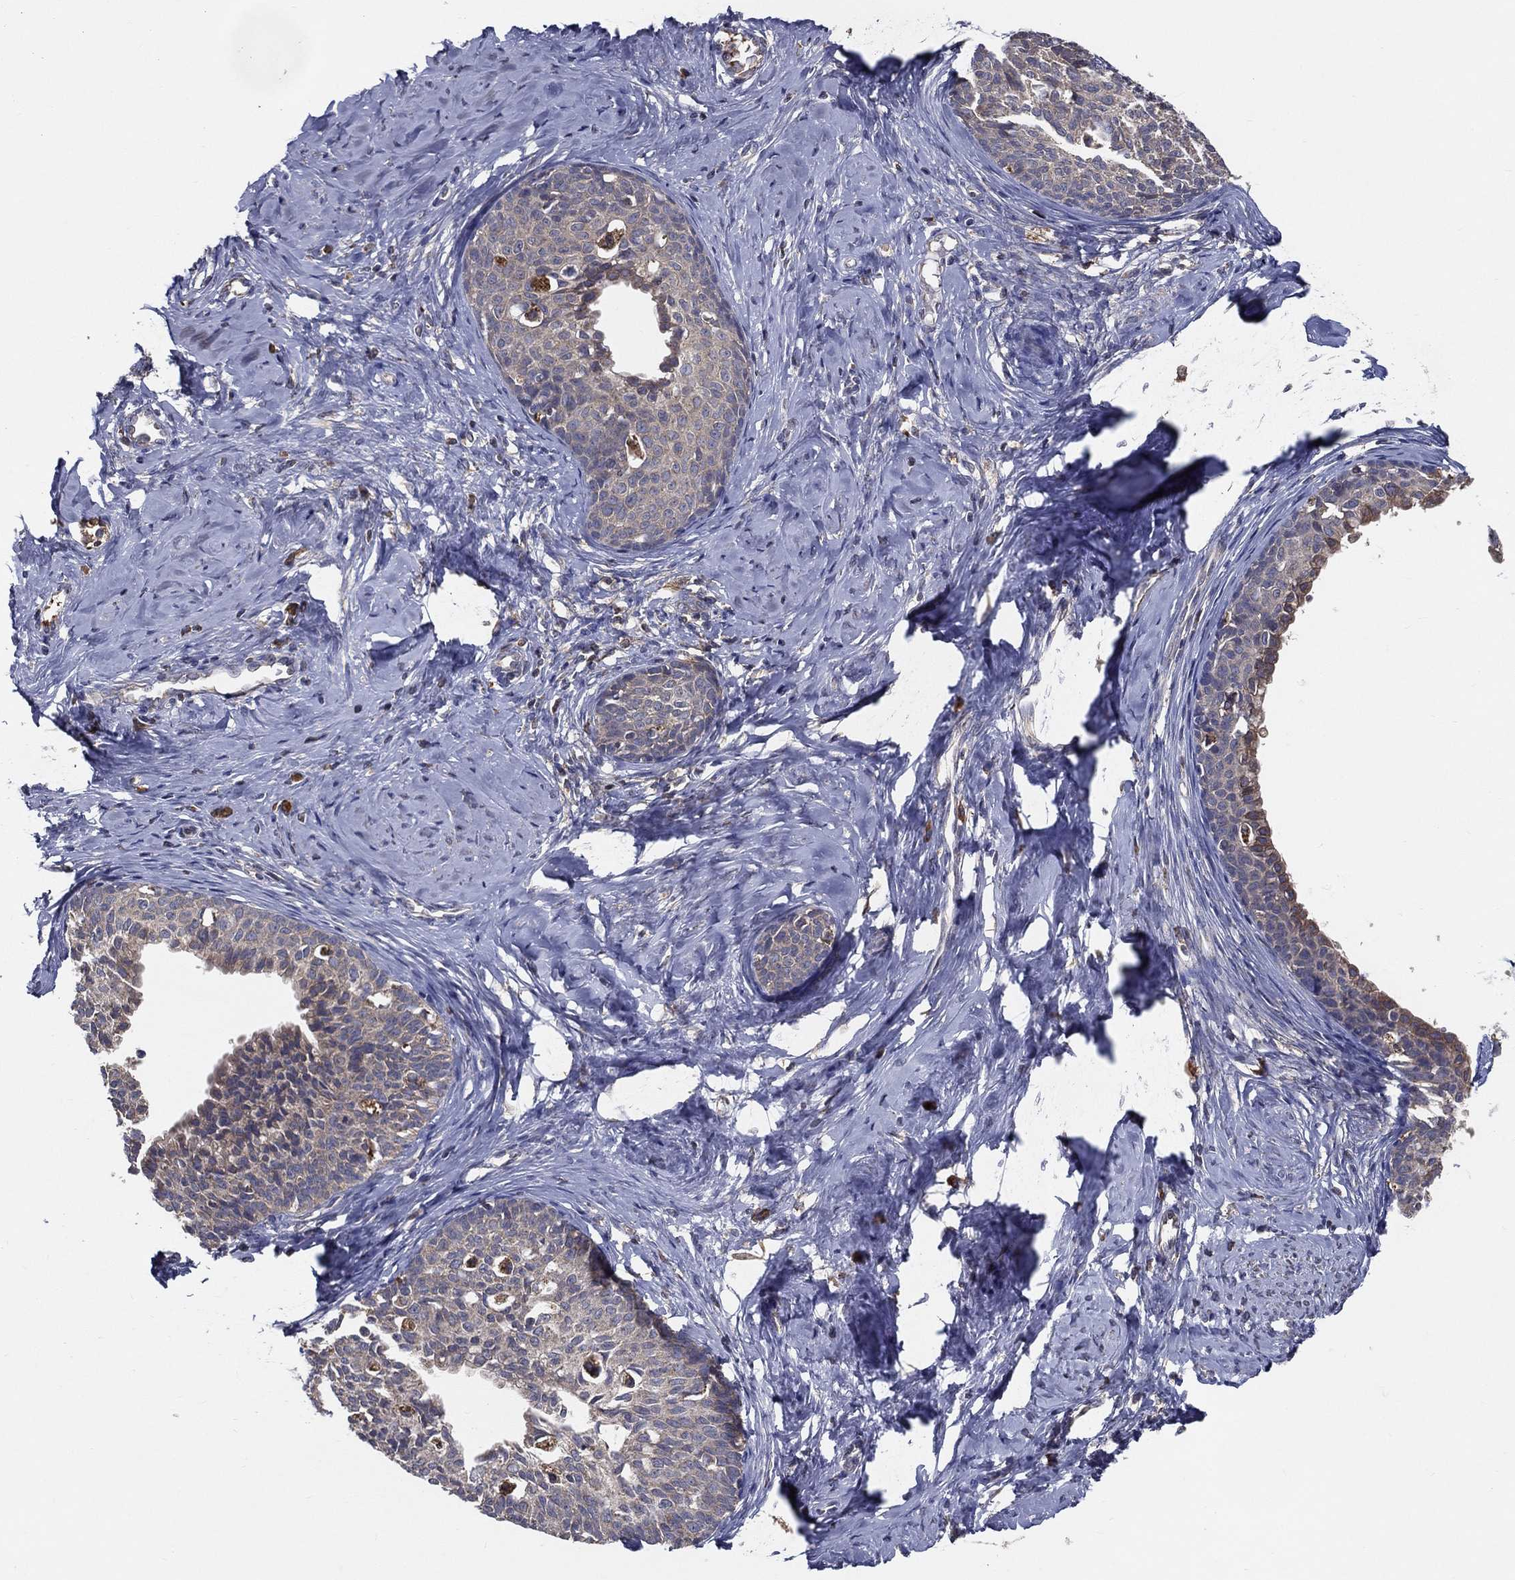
{"staining": {"intensity": "negative", "quantity": "none", "location": "none"}, "tissue": "cervical cancer", "cell_type": "Tumor cells", "image_type": "cancer", "snomed": [{"axis": "morphology", "description": "Squamous cell carcinoma, NOS"}, {"axis": "topography", "description": "Cervix"}], "caption": "High power microscopy micrograph of an immunohistochemistry image of cervical cancer, revealing no significant expression in tumor cells.", "gene": "MT-ND1", "patient": {"sex": "female", "age": 51}}